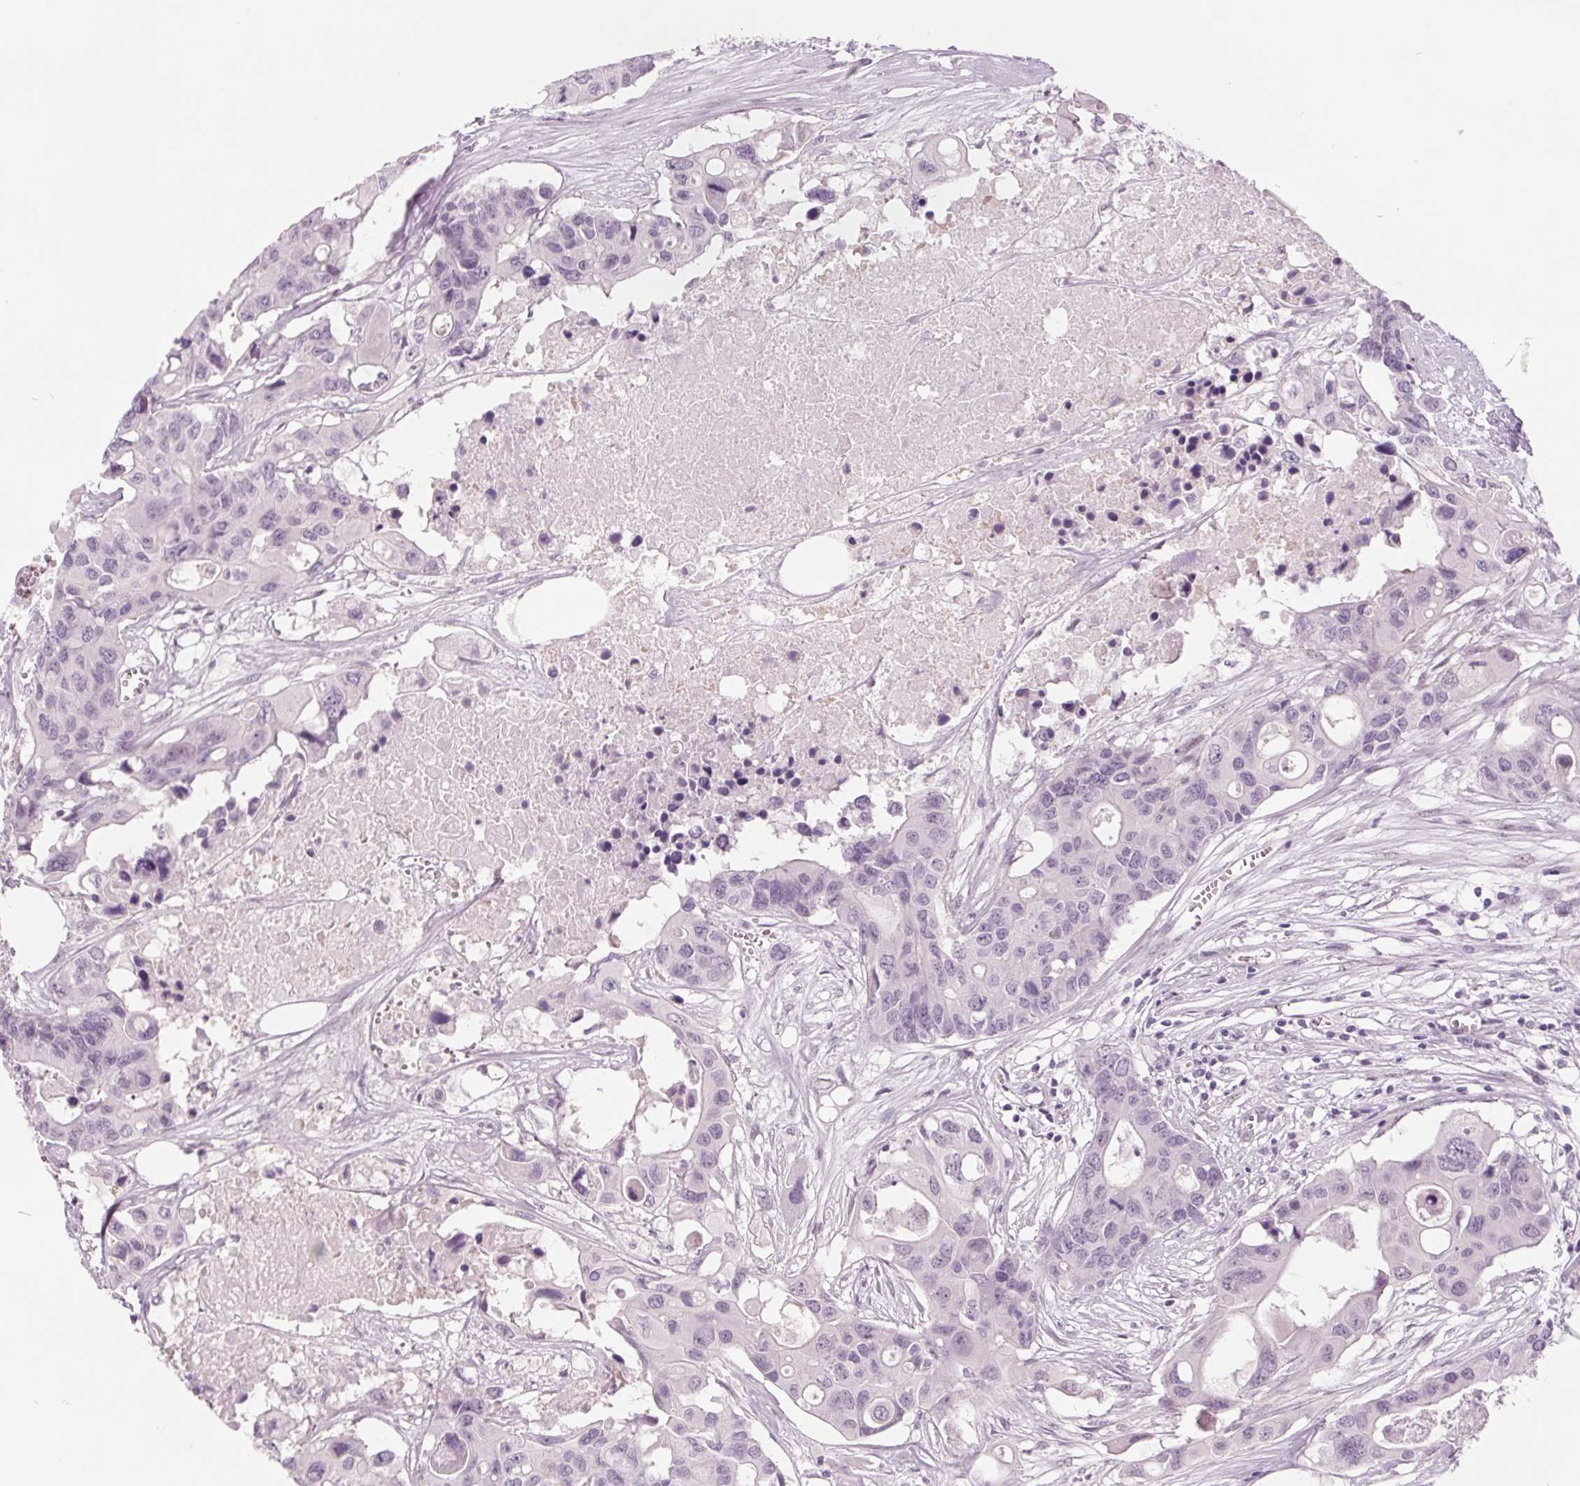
{"staining": {"intensity": "negative", "quantity": "none", "location": "none"}, "tissue": "colorectal cancer", "cell_type": "Tumor cells", "image_type": "cancer", "snomed": [{"axis": "morphology", "description": "Adenocarcinoma, NOS"}, {"axis": "topography", "description": "Colon"}], "caption": "High magnification brightfield microscopy of colorectal cancer stained with DAB (brown) and counterstained with hematoxylin (blue): tumor cells show no significant expression.", "gene": "ODAD2", "patient": {"sex": "male", "age": 77}}